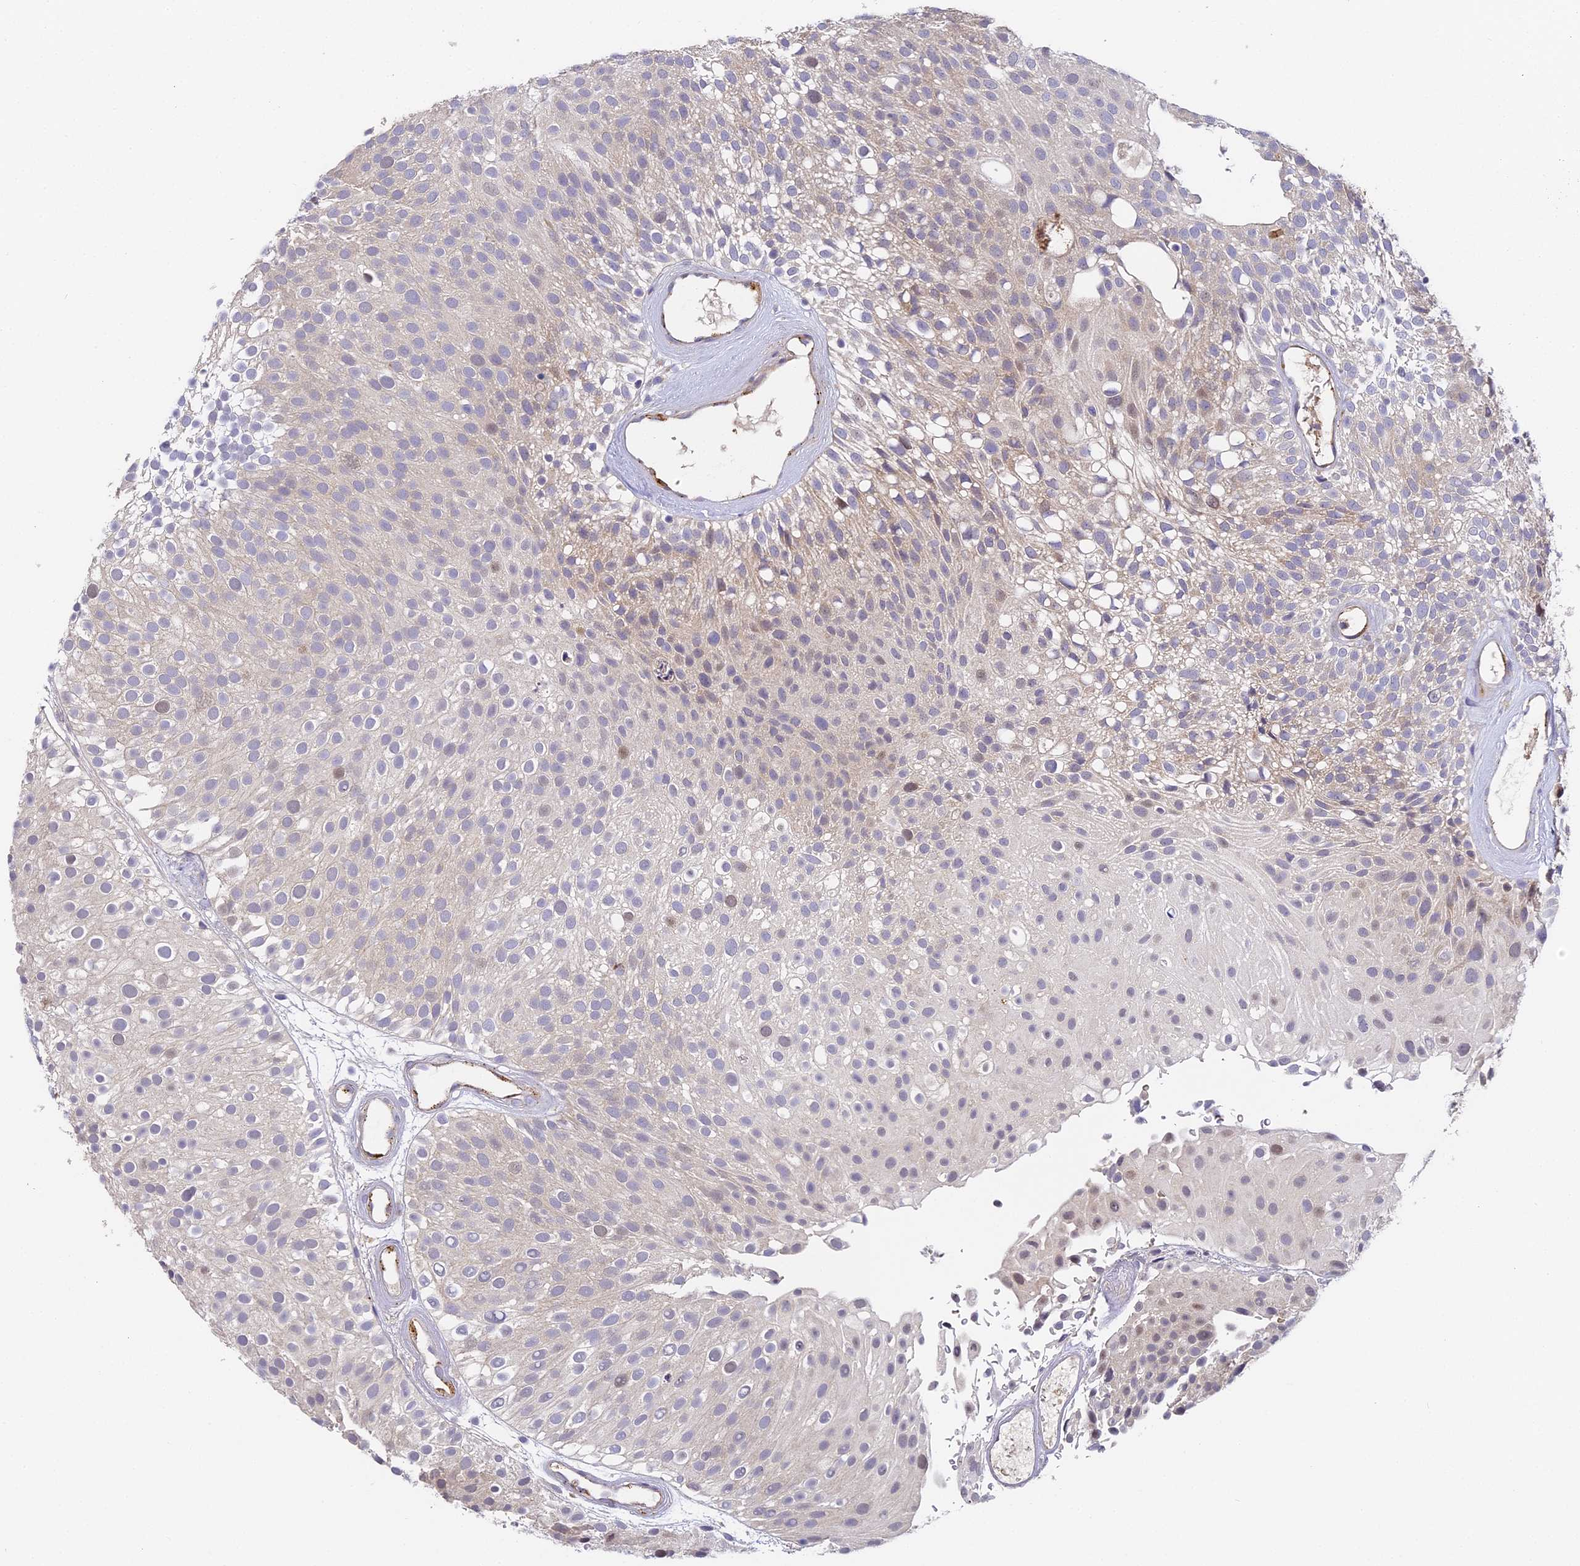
{"staining": {"intensity": "weak", "quantity": "<25%", "location": "nuclear"}, "tissue": "urothelial cancer", "cell_type": "Tumor cells", "image_type": "cancer", "snomed": [{"axis": "morphology", "description": "Urothelial carcinoma, Low grade"}, {"axis": "topography", "description": "Urinary bladder"}], "caption": "Urothelial cancer was stained to show a protein in brown. There is no significant expression in tumor cells.", "gene": "DNAAF10", "patient": {"sex": "male", "age": 78}}